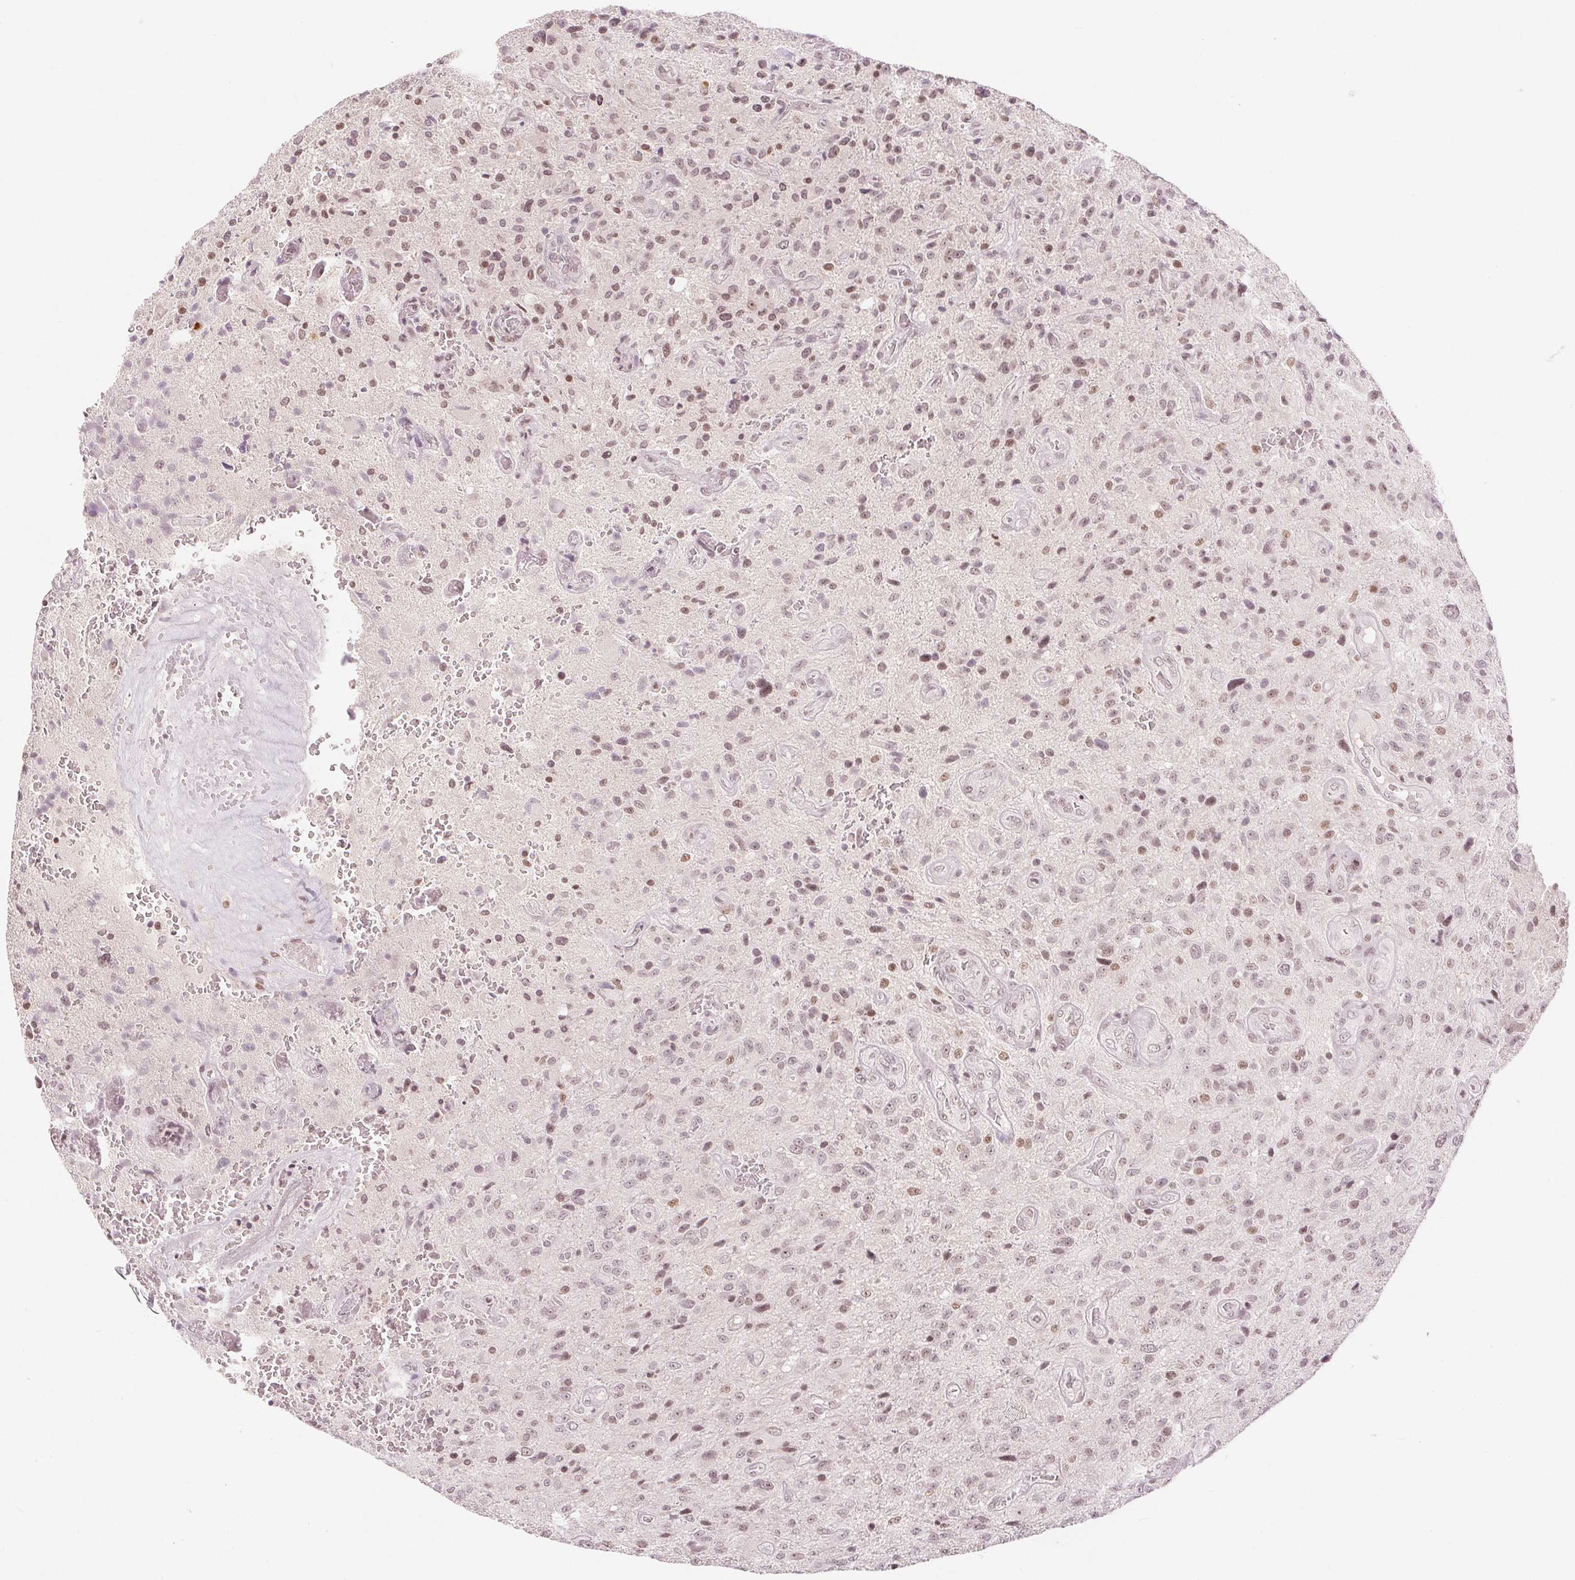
{"staining": {"intensity": "weak", "quantity": "25%-75%", "location": "nuclear"}, "tissue": "glioma", "cell_type": "Tumor cells", "image_type": "cancer", "snomed": [{"axis": "morphology", "description": "Glioma, malignant, Low grade"}, {"axis": "topography", "description": "Brain"}], "caption": "About 25%-75% of tumor cells in malignant low-grade glioma demonstrate weak nuclear protein expression as visualized by brown immunohistochemical staining.", "gene": "DEK", "patient": {"sex": "male", "age": 66}}